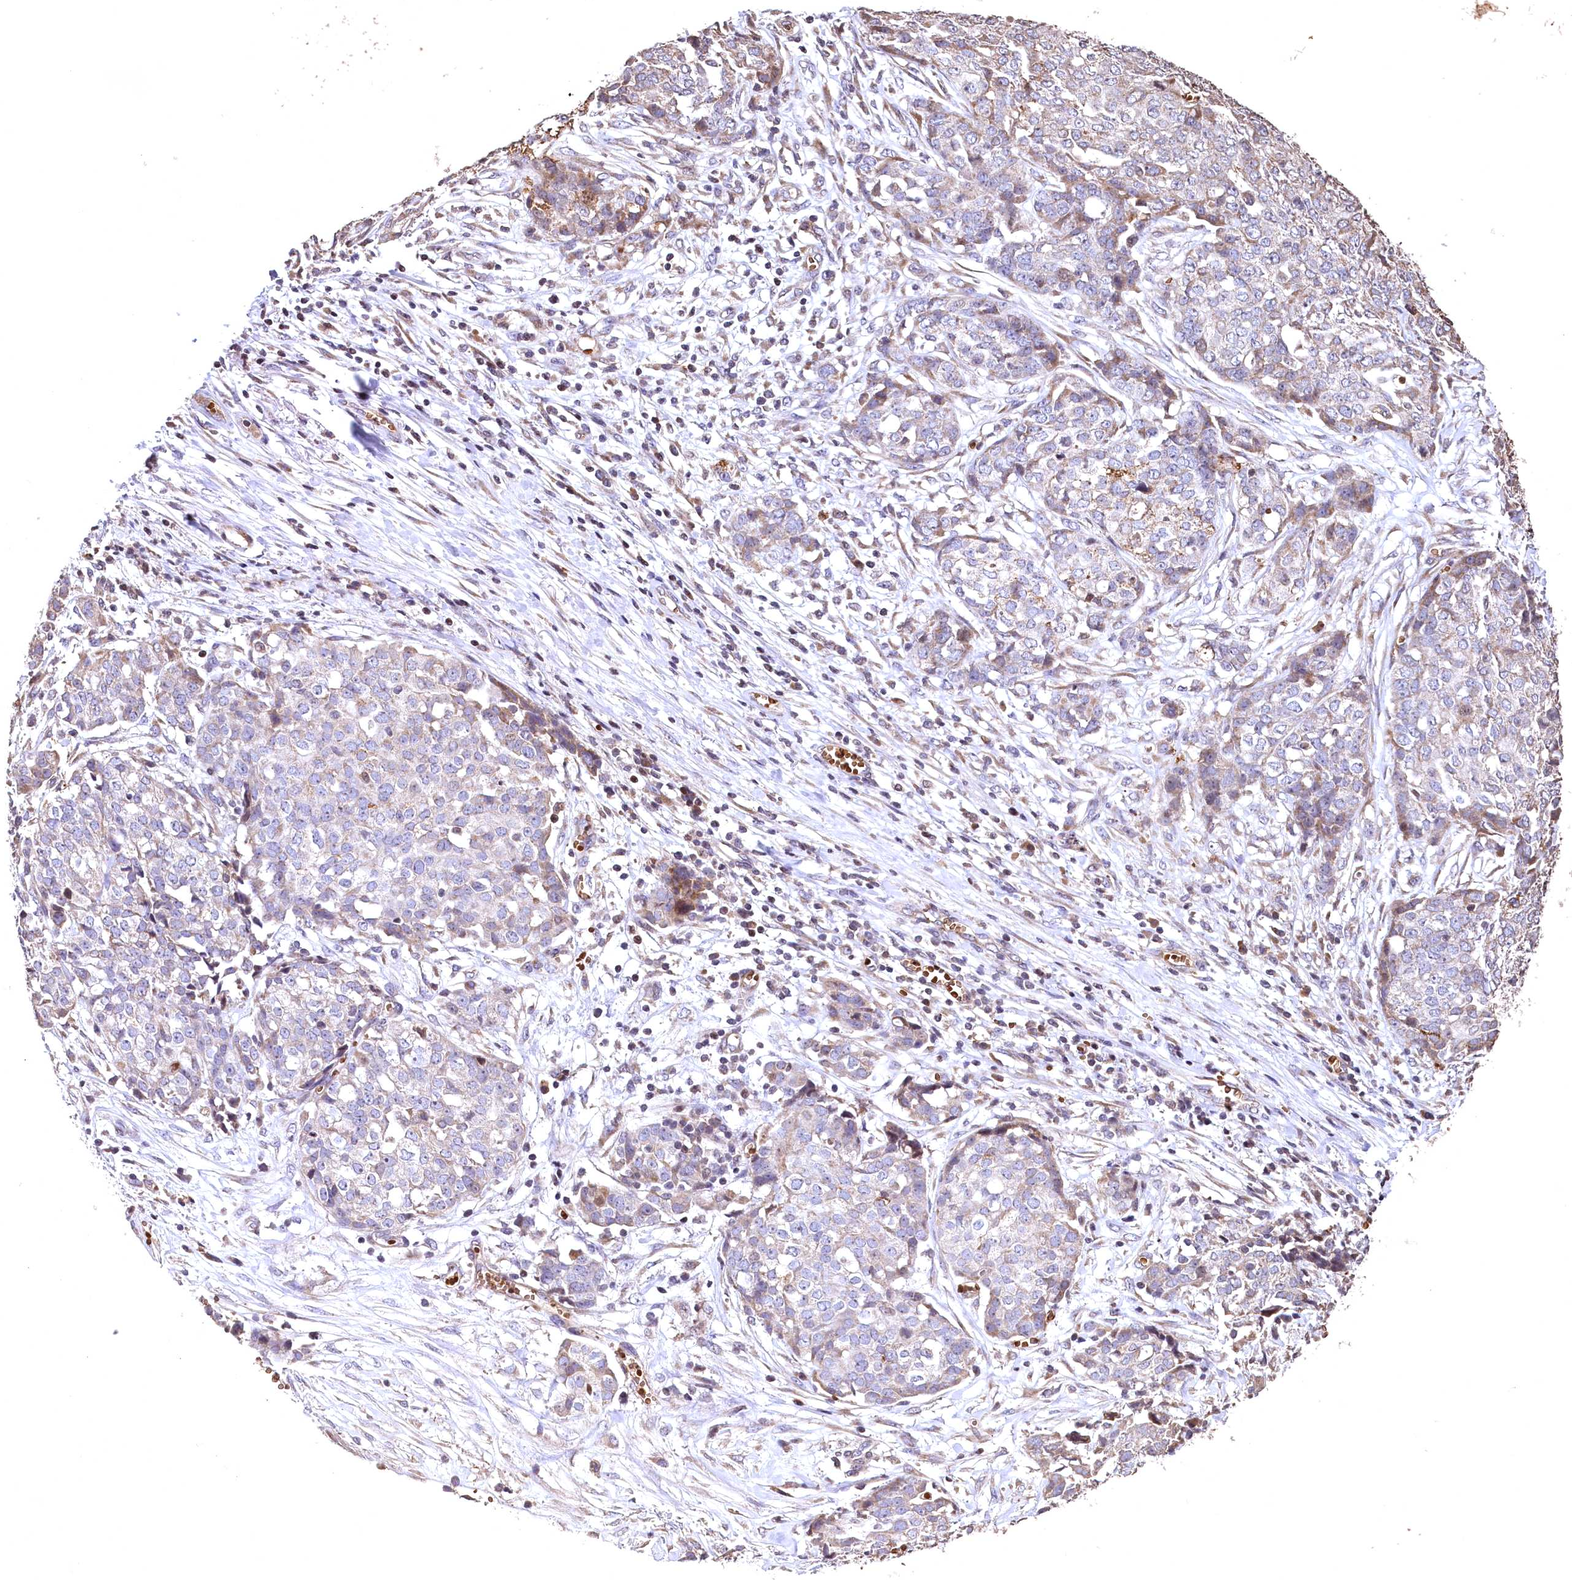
{"staining": {"intensity": "negative", "quantity": "none", "location": "none"}, "tissue": "ovarian cancer", "cell_type": "Tumor cells", "image_type": "cancer", "snomed": [{"axis": "morphology", "description": "Cystadenocarcinoma, serous, NOS"}, {"axis": "topography", "description": "Soft tissue"}, {"axis": "topography", "description": "Ovary"}], "caption": "Image shows no significant protein staining in tumor cells of ovarian cancer.", "gene": "SPTA1", "patient": {"sex": "female", "age": 57}}